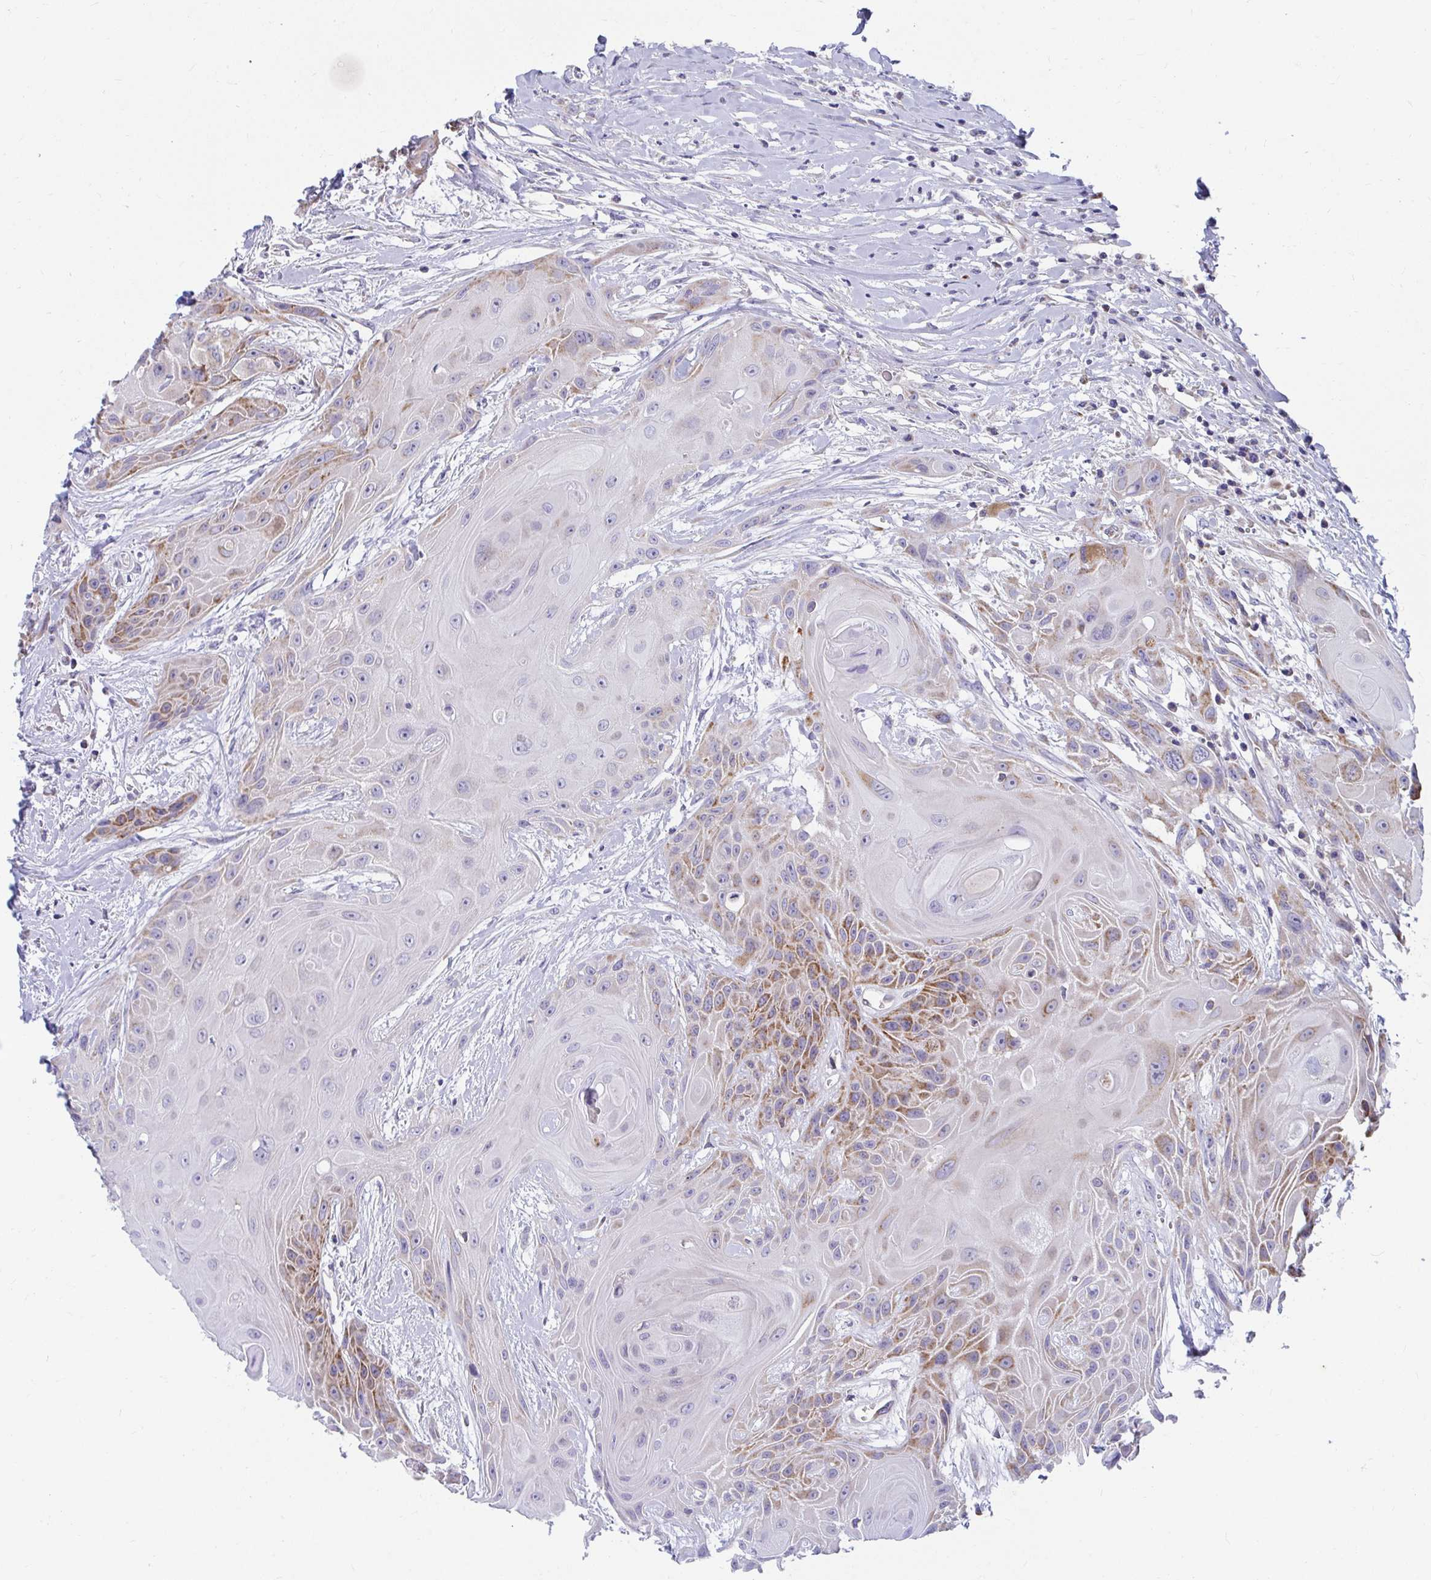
{"staining": {"intensity": "moderate", "quantity": "25%-75%", "location": "cytoplasmic/membranous"}, "tissue": "head and neck cancer", "cell_type": "Tumor cells", "image_type": "cancer", "snomed": [{"axis": "morphology", "description": "Squamous cell carcinoma, NOS"}, {"axis": "topography", "description": "Head-Neck"}], "caption": "Head and neck squamous cell carcinoma was stained to show a protein in brown. There is medium levels of moderate cytoplasmic/membranous positivity in approximately 25%-75% of tumor cells. Using DAB (brown) and hematoxylin (blue) stains, captured at high magnification using brightfield microscopy.", "gene": "EXOC5", "patient": {"sex": "female", "age": 73}}